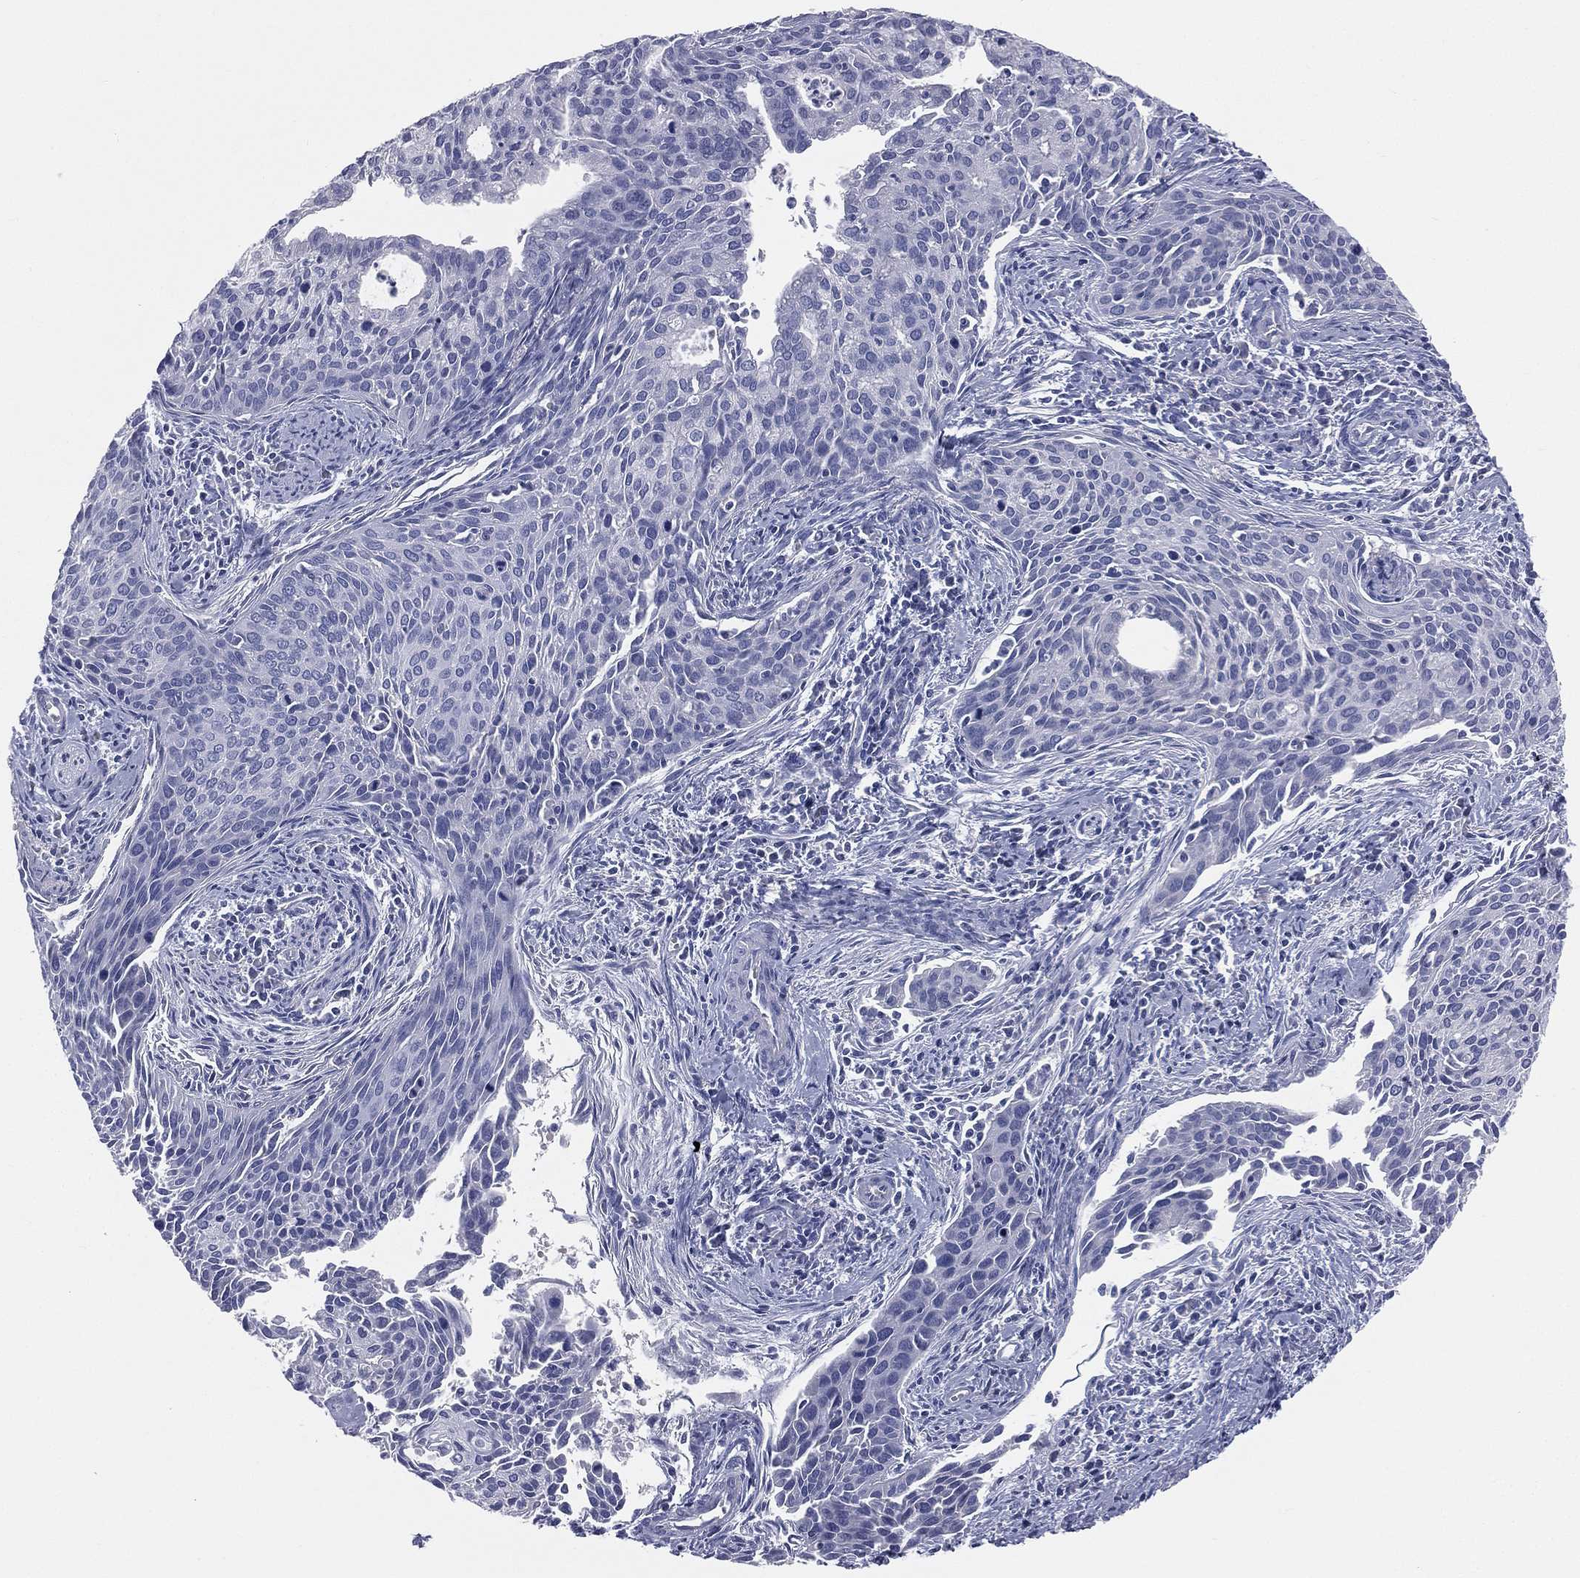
{"staining": {"intensity": "negative", "quantity": "none", "location": "none"}, "tissue": "cervical cancer", "cell_type": "Tumor cells", "image_type": "cancer", "snomed": [{"axis": "morphology", "description": "Squamous cell carcinoma, NOS"}, {"axis": "topography", "description": "Cervix"}], "caption": "Immunohistochemical staining of human cervical cancer displays no significant expression in tumor cells. (DAB (3,3'-diaminobenzidine) immunohistochemistry visualized using brightfield microscopy, high magnification).", "gene": "STK31", "patient": {"sex": "female", "age": 29}}